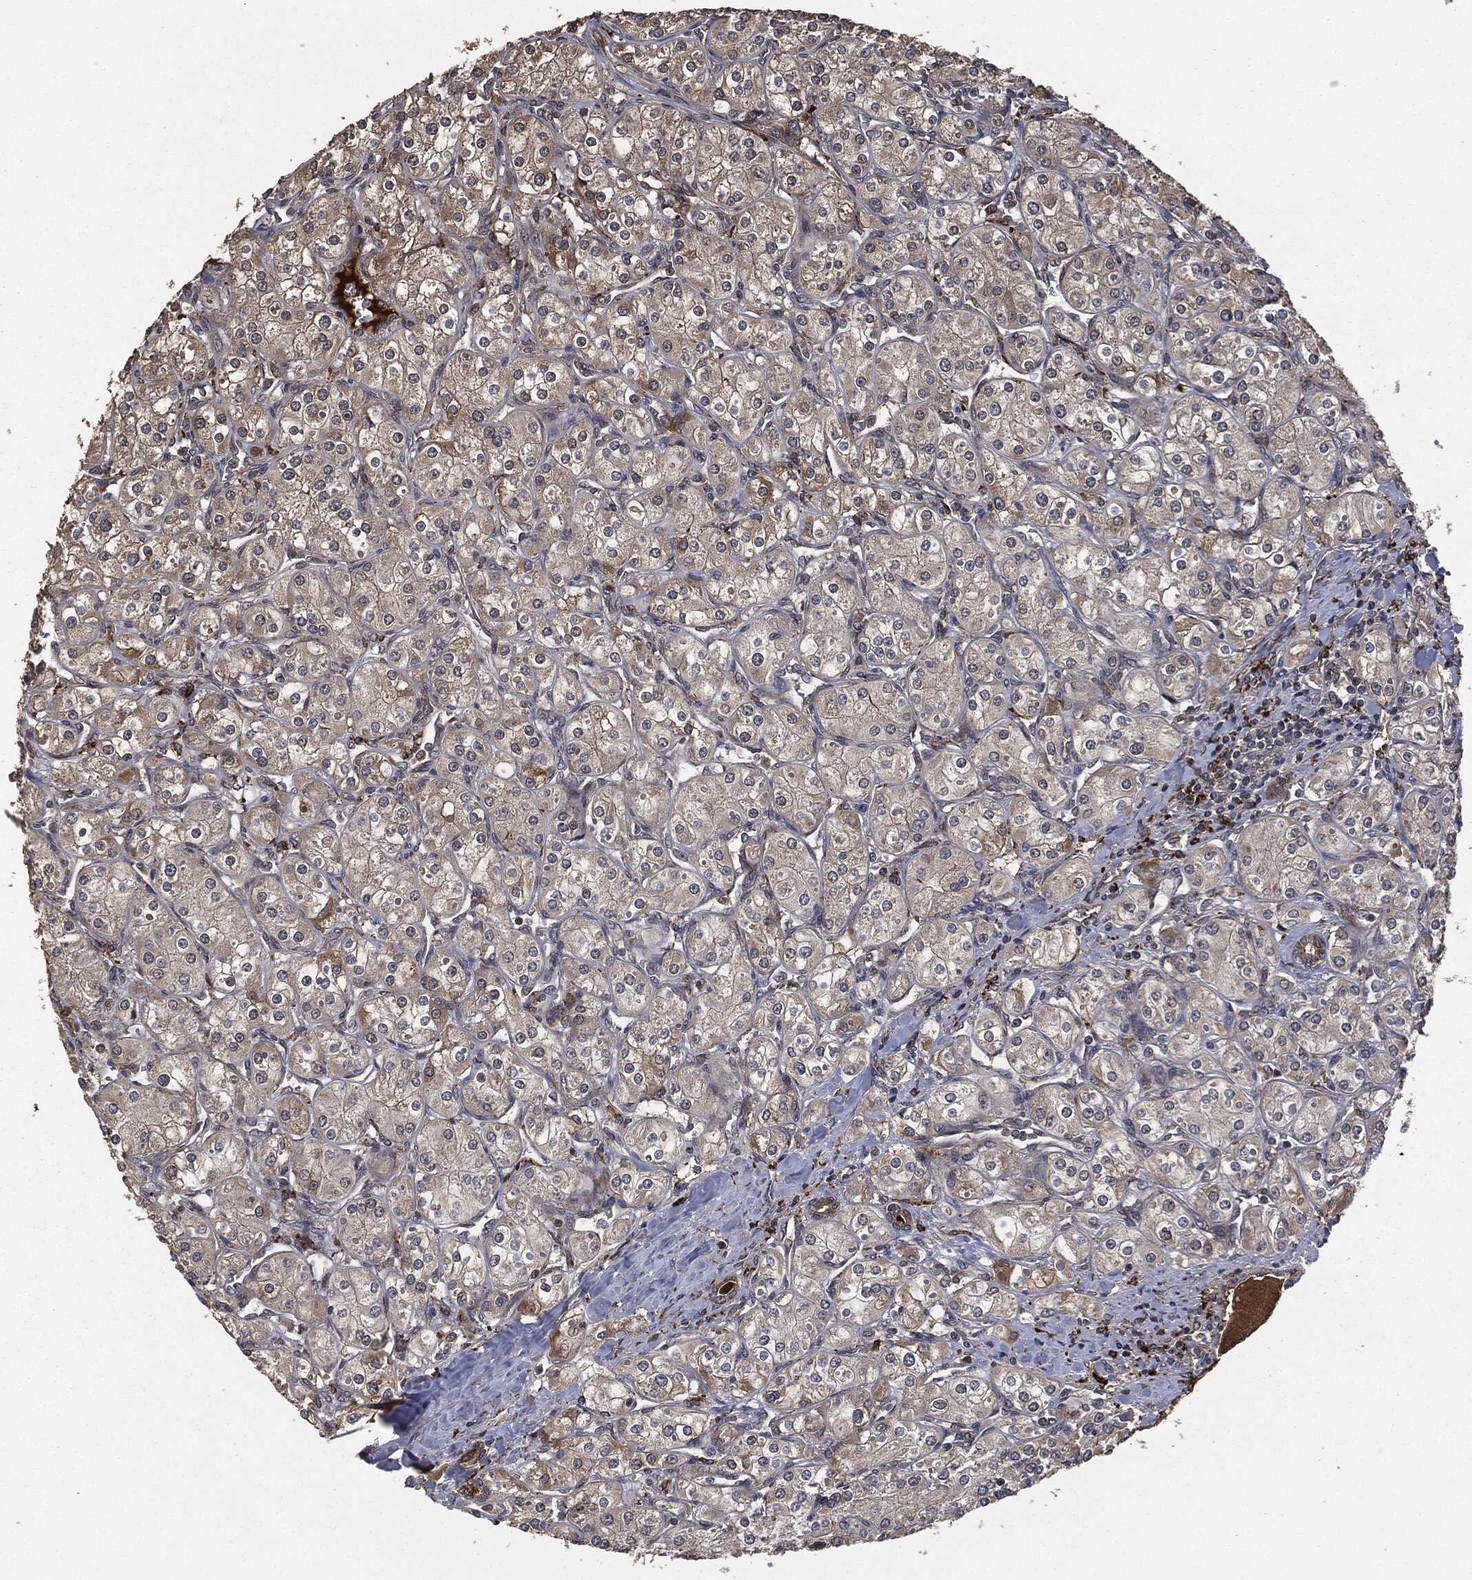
{"staining": {"intensity": "negative", "quantity": "none", "location": "none"}, "tissue": "renal cancer", "cell_type": "Tumor cells", "image_type": "cancer", "snomed": [{"axis": "morphology", "description": "Adenocarcinoma, NOS"}, {"axis": "topography", "description": "Kidney"}], "caption": "Immunohistochemistry (IHC) of renal adenocarcinoma shows no positivity in tumor cells. (DAB (3,3'-diaminobenzidine) immunohistochemistry (IHC) visualized using brightfield microscopy, high magnification).", "gene": "CRABP2", "patient": {"sex": "male", "age": 77}}